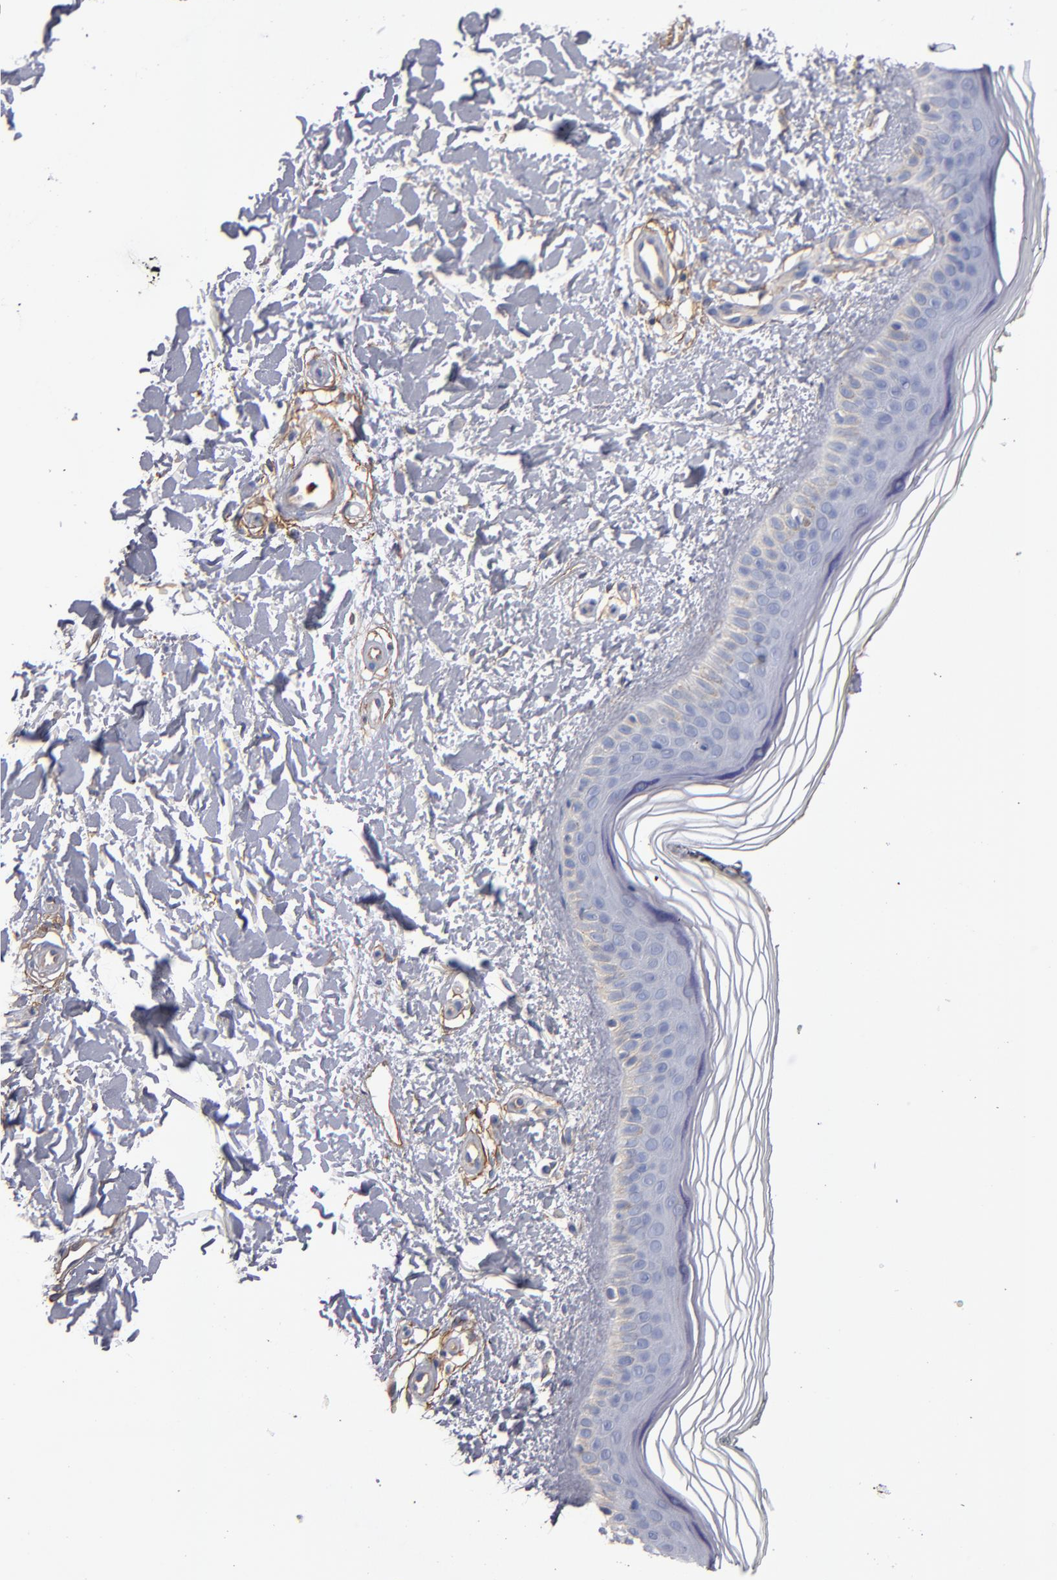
{"staining": {"intensity": "weak", "quantity": ">75%", "location": "cytoplasmic/membranous"}, "tissue": "skin", "cell_type": "Fibroblasts", "image_type": "normal", "snomed": [{"axis": "morphology", "description": "Normal tissue, NOS"}, {"axis": "topography", "description": "Skin"}], "caption": "Fibroblasts display weak cytoplasmic/membranous expression in about >75% of cells in normal skin.", "gene": "PLSCR4", "patient": {"sex": "female", "age": 19}}